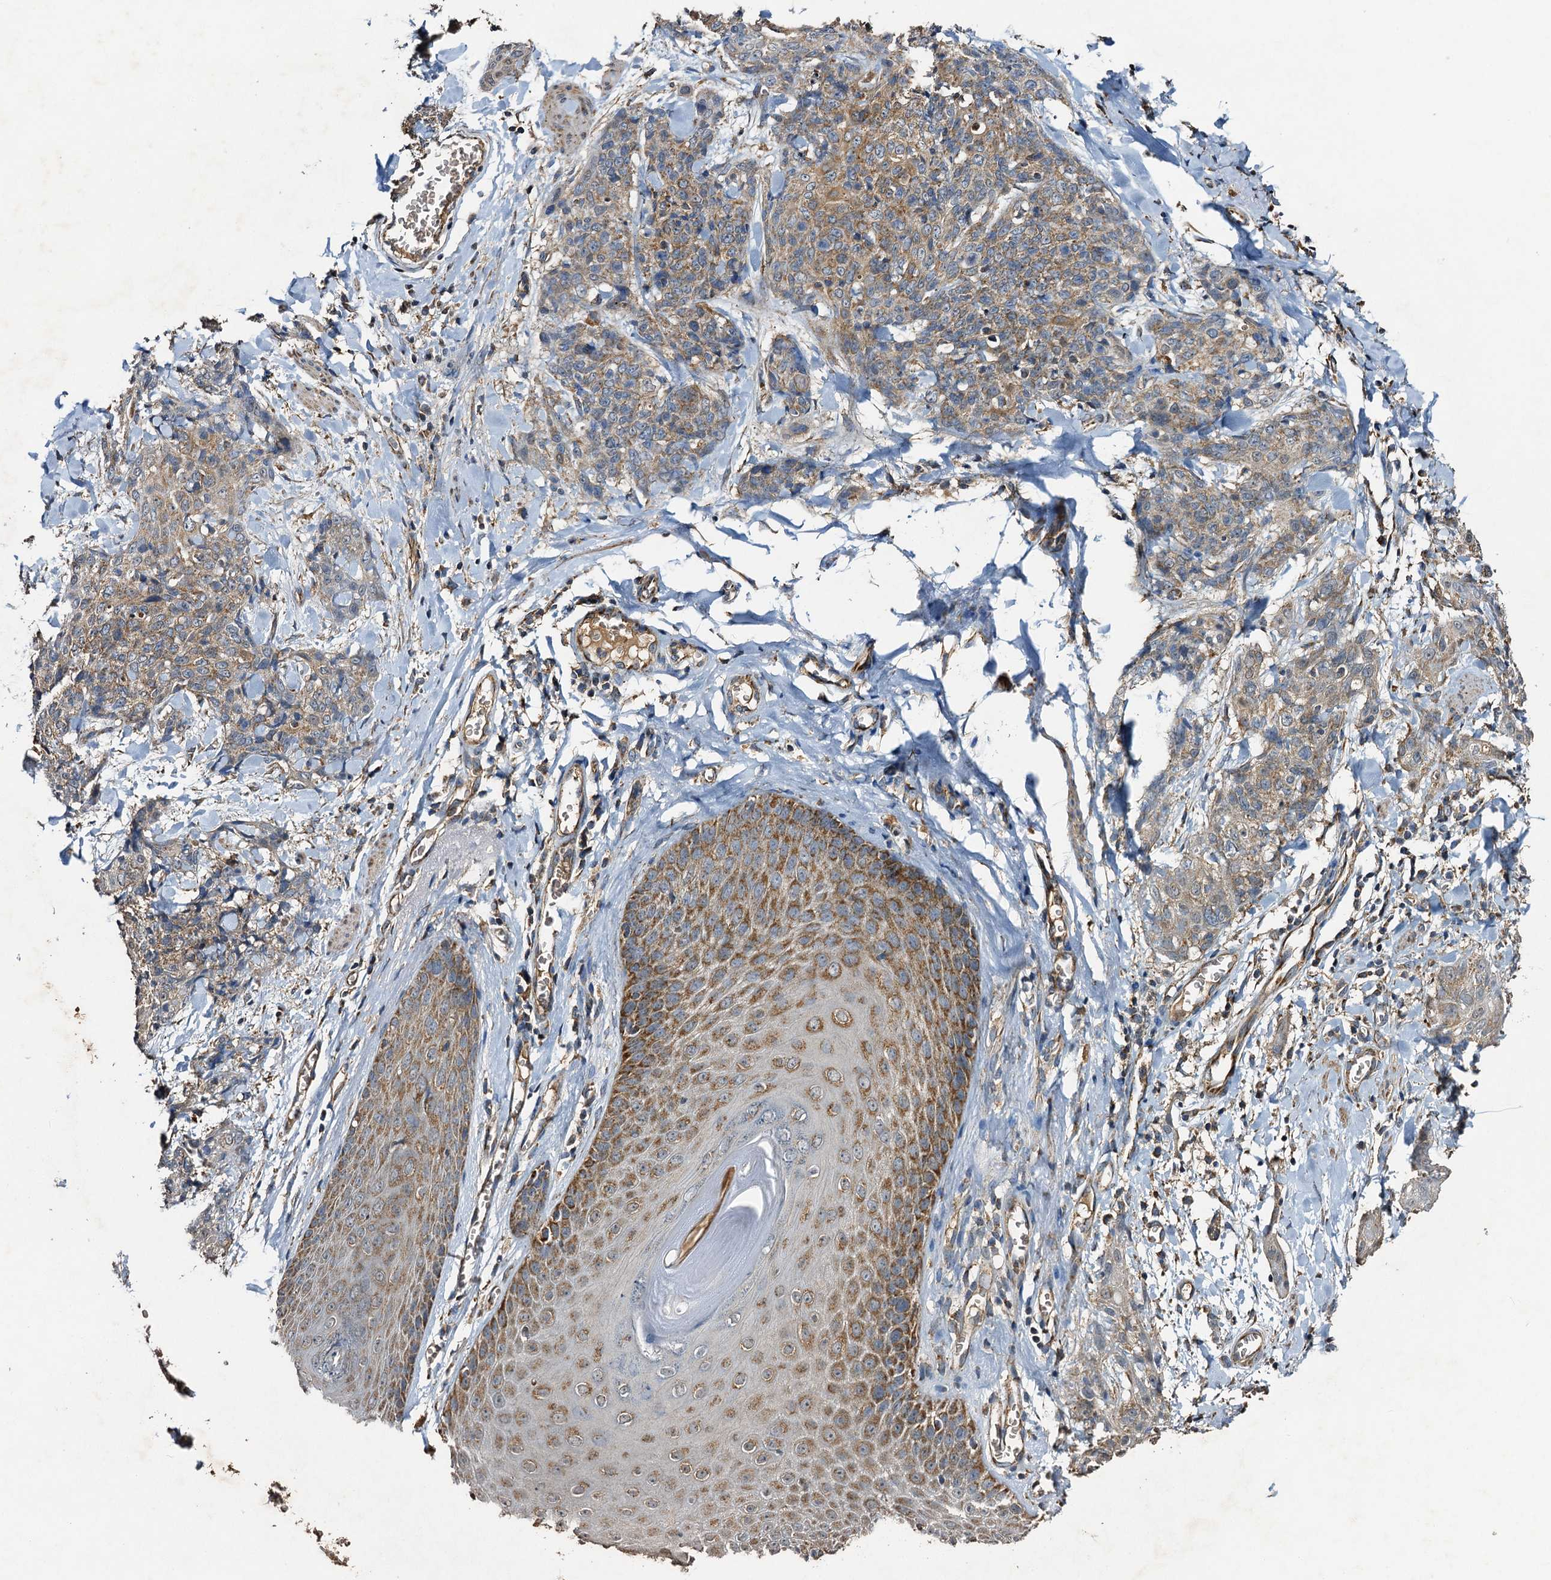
{"staining": {"intensity": "moderate", "quantity": ">75%", "location": "cytoplasmic/membranous"}, "tissue": "skin cancer", "cell_type": "Tumor cells", "image_type": "cancer", "snomed": [{"axis": "morphology", "description": "Squamous cell carcinoma, NOS"}, {"axis": "topography", "description": "Skin"}, {"axis": "topography", "description": "Vulva"}], "caption": "DAB (3,3'-diaminobenzidine) immunohistochemical staining of human squamous cell carcinoma (skin) demonstrates moderate cytoplasmic/membranous protein positivity in approximately >75% of tumor cells. The protein is shown in brown color, while the nuclei are stained blue.", "gene": "NDUFA13", "patient": {"sex": "female", "age": 85}}